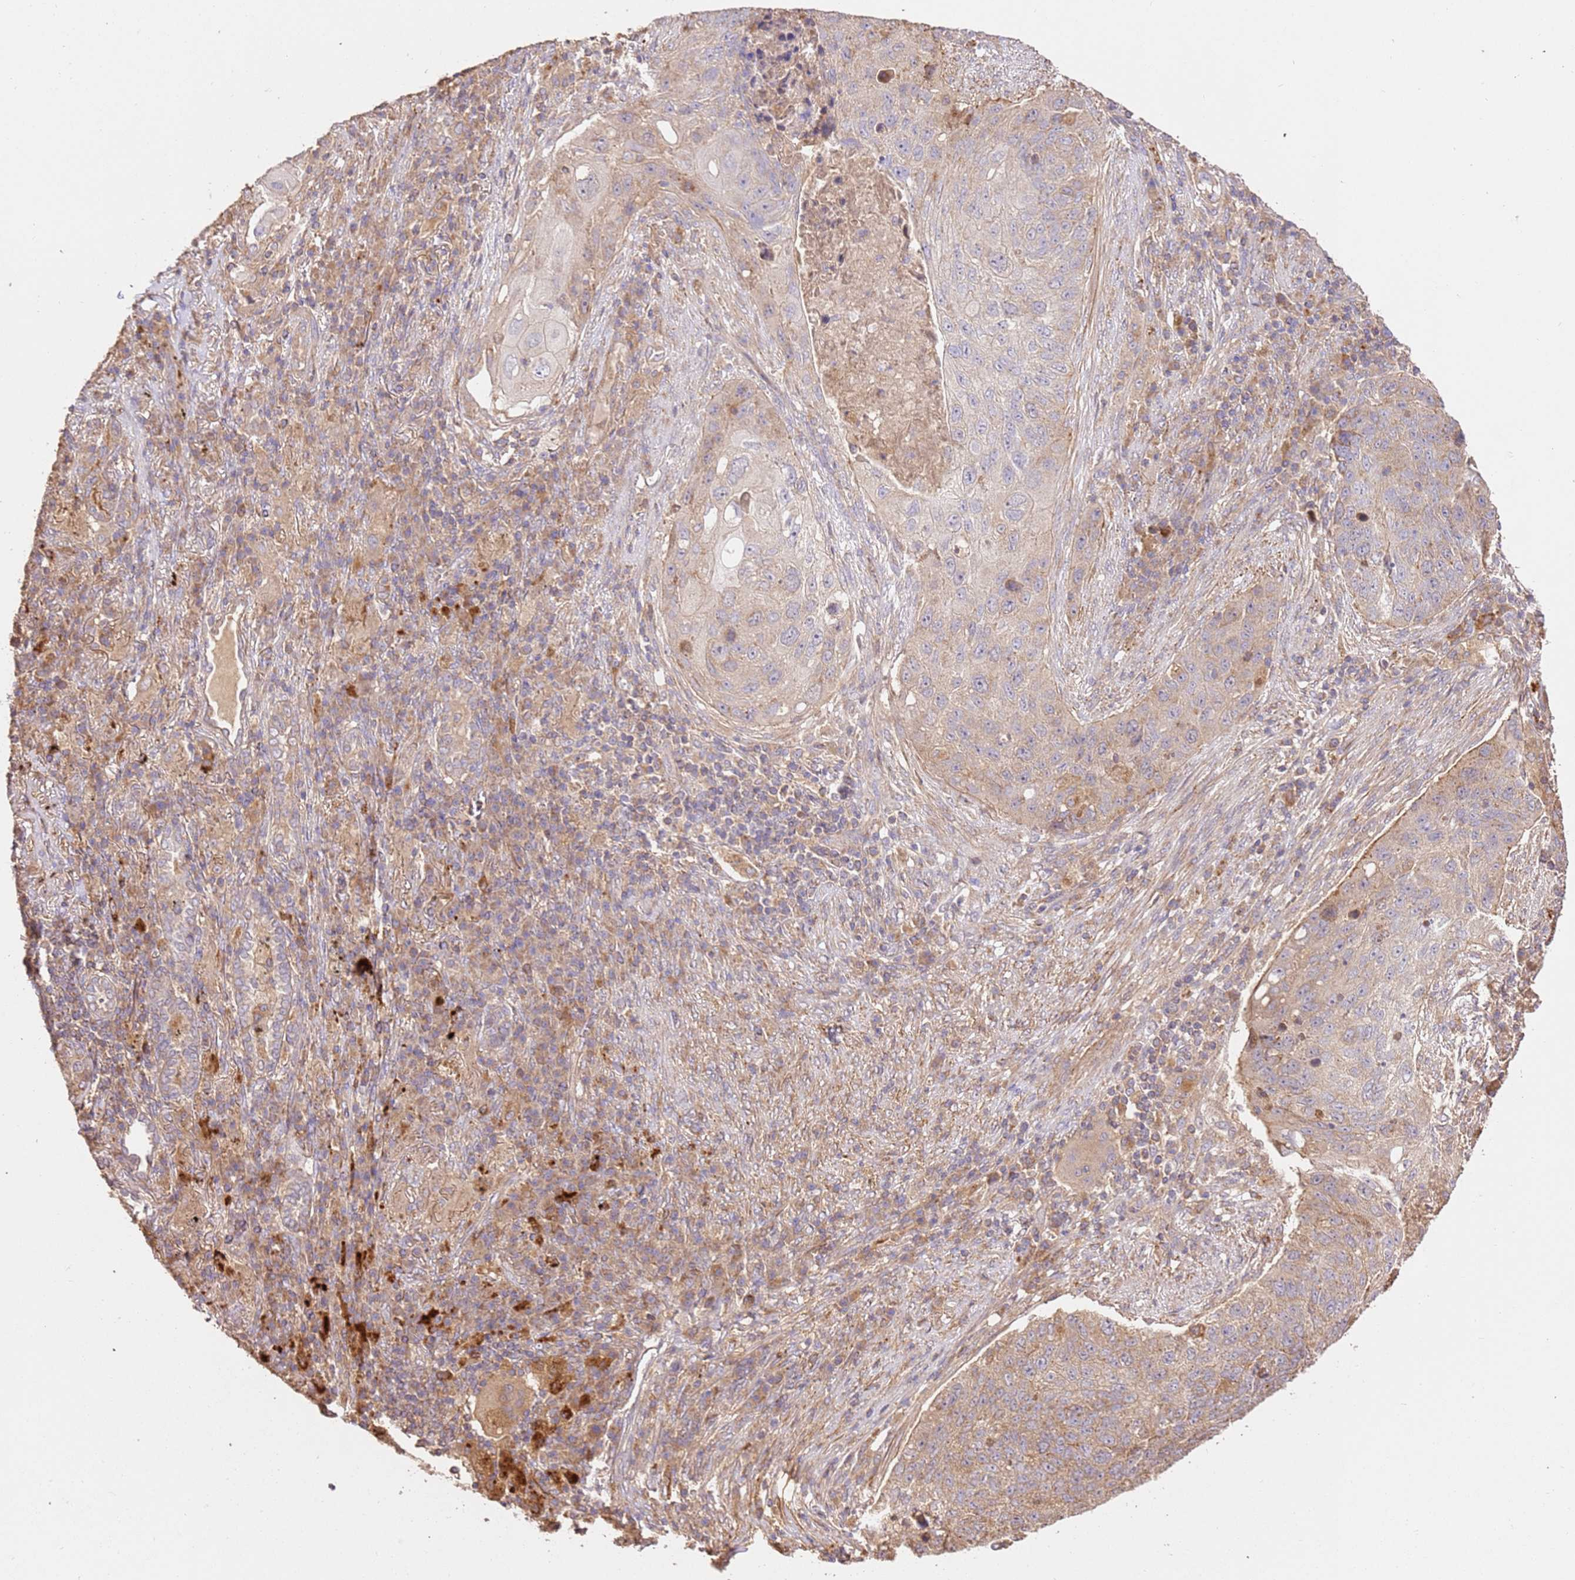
{"staining": {"intensity": "weak", "quantity": "25%-75%", "location": "cytoplasmic/membranous"}, "tissue": "lung cancer", "cell_type": "Tumor cells", "image_type": "cancer", "snomed": [{"axis": "morphology", "description": "Squamous cell carcinoma, NOS"}, {"axis": "topography", "description": "Lung"}], "caption": "Human squamous cell carcinoma (lung) stained with a protein marker demonstrates weak staining in tumor cells.", "gene": "CEP55", "patient": {"sex": "female", "age": 63}}